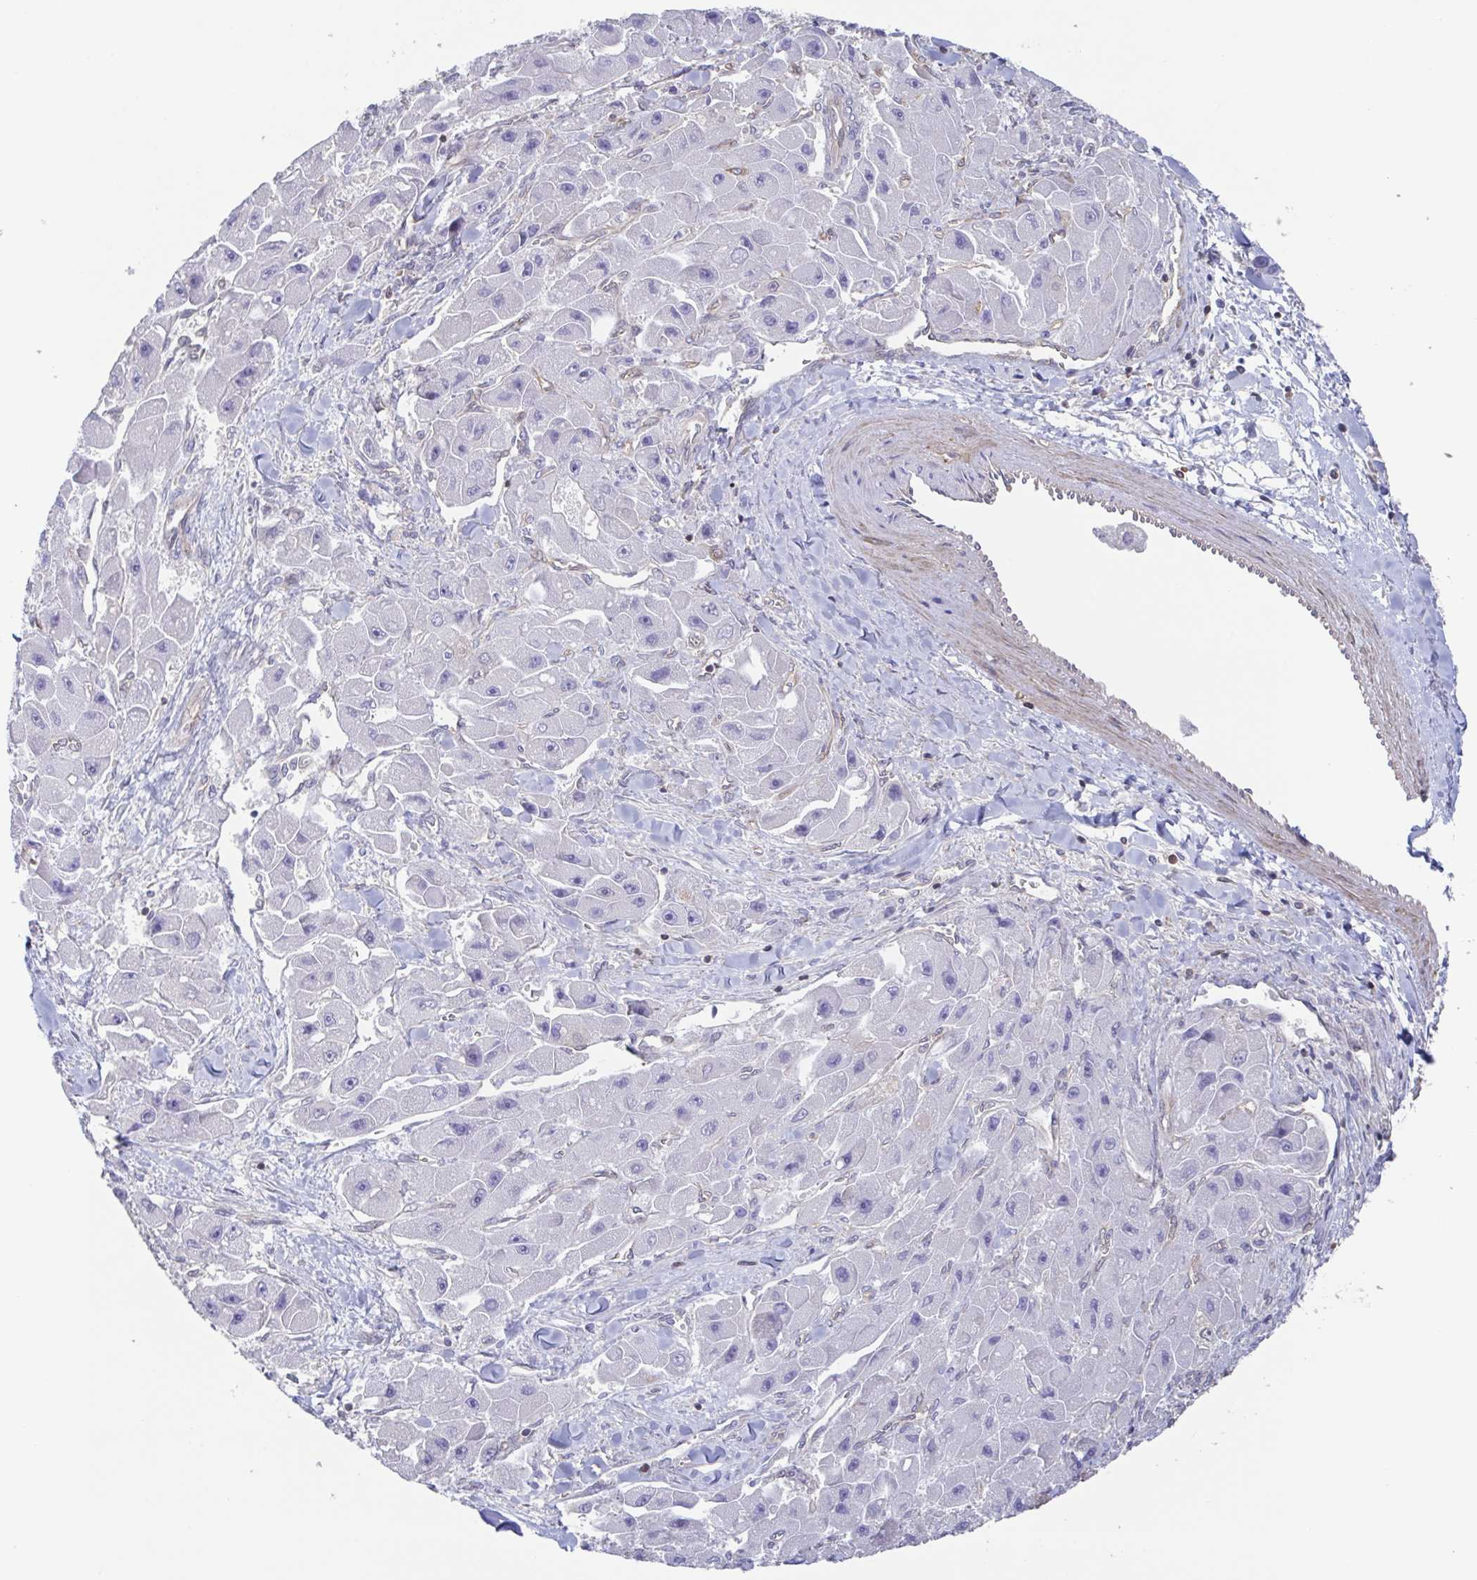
{"staining": {"intensity": "negative", "quantity": "none", "location": "none"}, "tissue": "liver cancer", "cell_type": "Tumor cells", "image_type": "cancer", "snomed": [{"axis": "morphology", "description": "Carcinoma, Hepatocellular, NOS"}, {"axis": "topography", "description": "Liver"}], "caption": "Tumor cells show no significant protein positivity in liver hepatocellular carcinoma. (DAB (3,3'-diaminobenzidine) IHC with hematoxylin counter stain).", "gene": "AGFG2", "patient": {"sex": "male", "age": 24}}